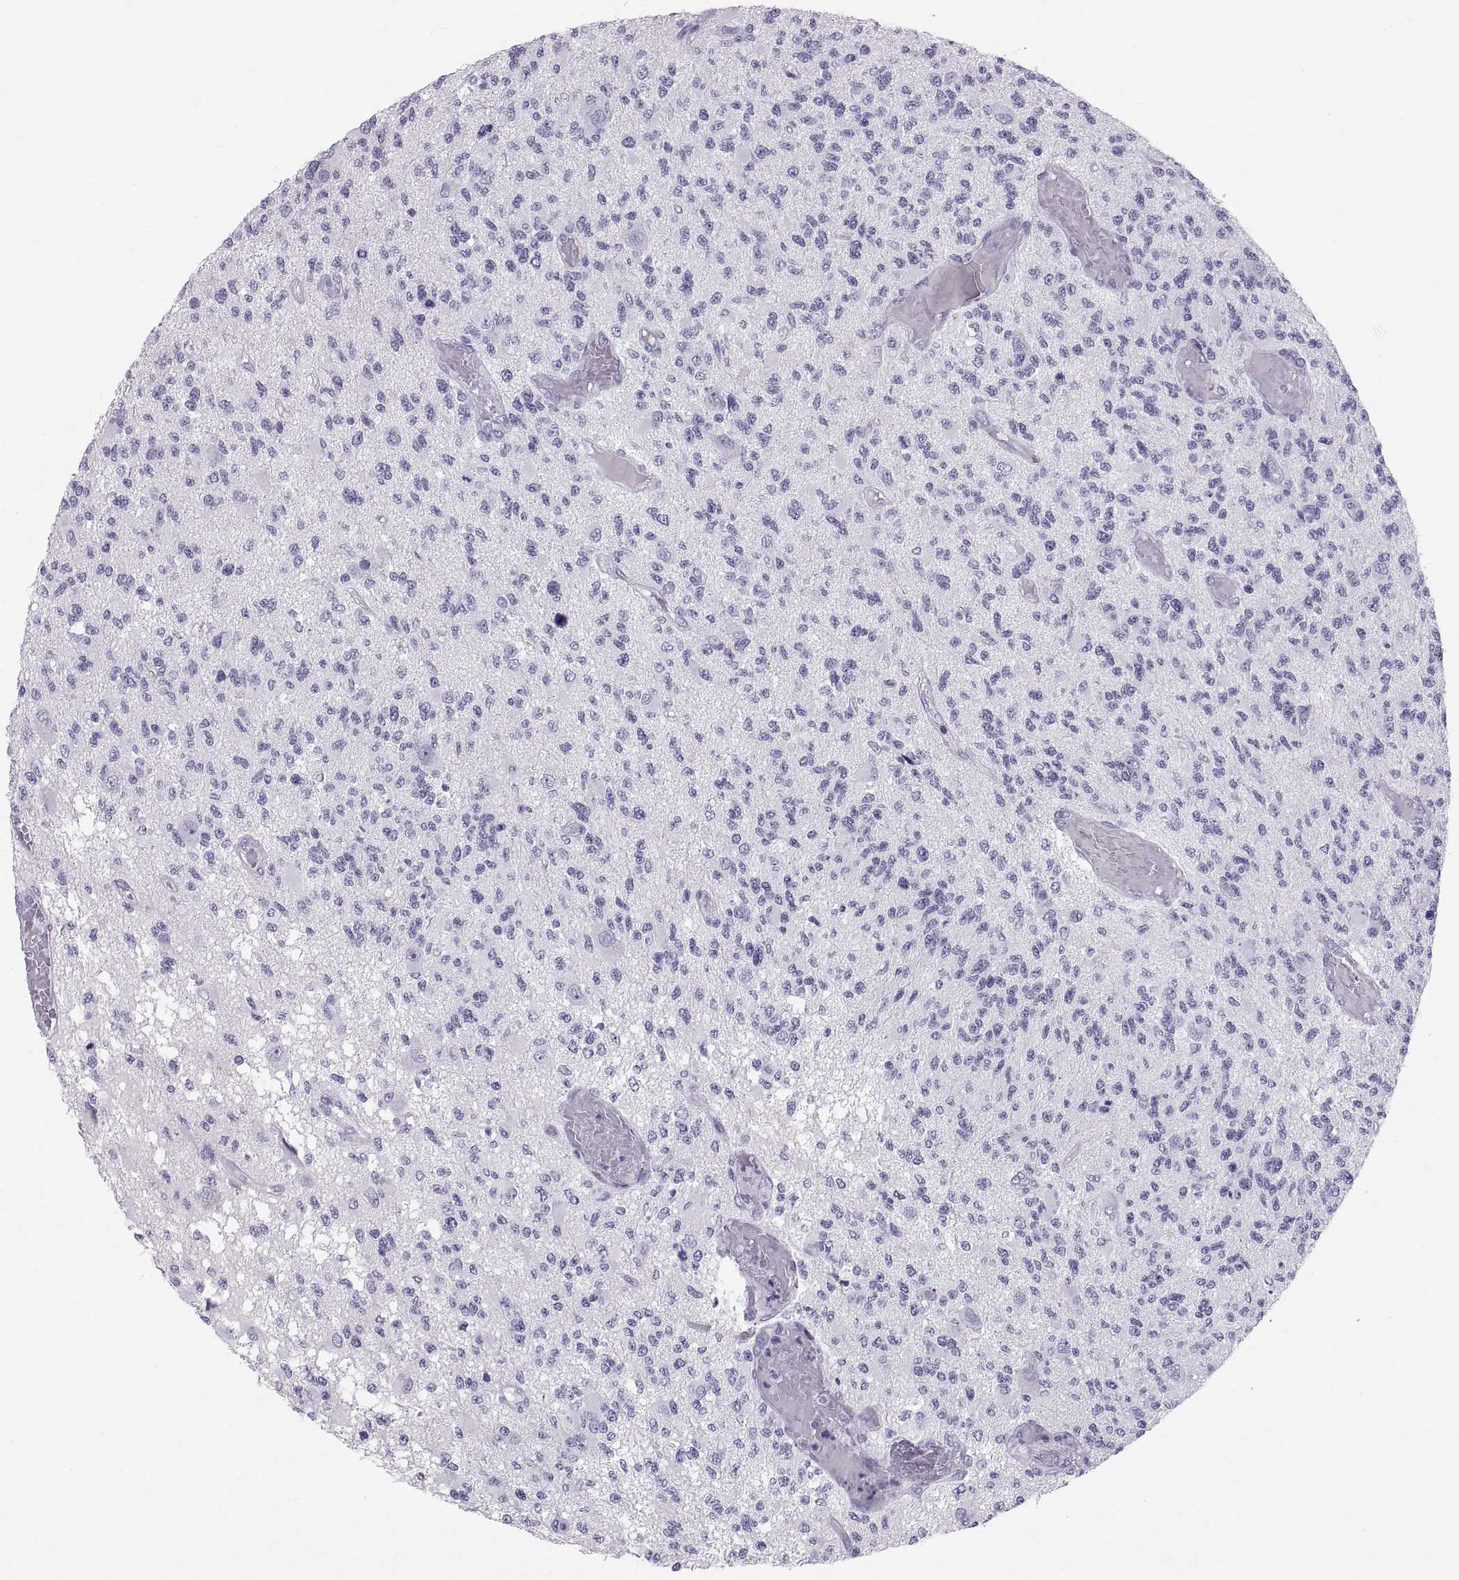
{"staining": {"intensity": "negative", "quantity": "none", "location": "none"}, "tissue": "glioma", "cell_type": "Tumor cells", "image_type": "cancer", "snomed": [{"axis": "morphology", "description": "Glioma, malignant, High grade"}, {"axis": "topography", "description": "Brain"}], "caption": "This is a micrograph of immunohistochemistry (IHC) staining of glioma, which shows no staining in tumor cells.", "gene": "SLC22A6", "patient": {"sex": "female", "age": 63}}